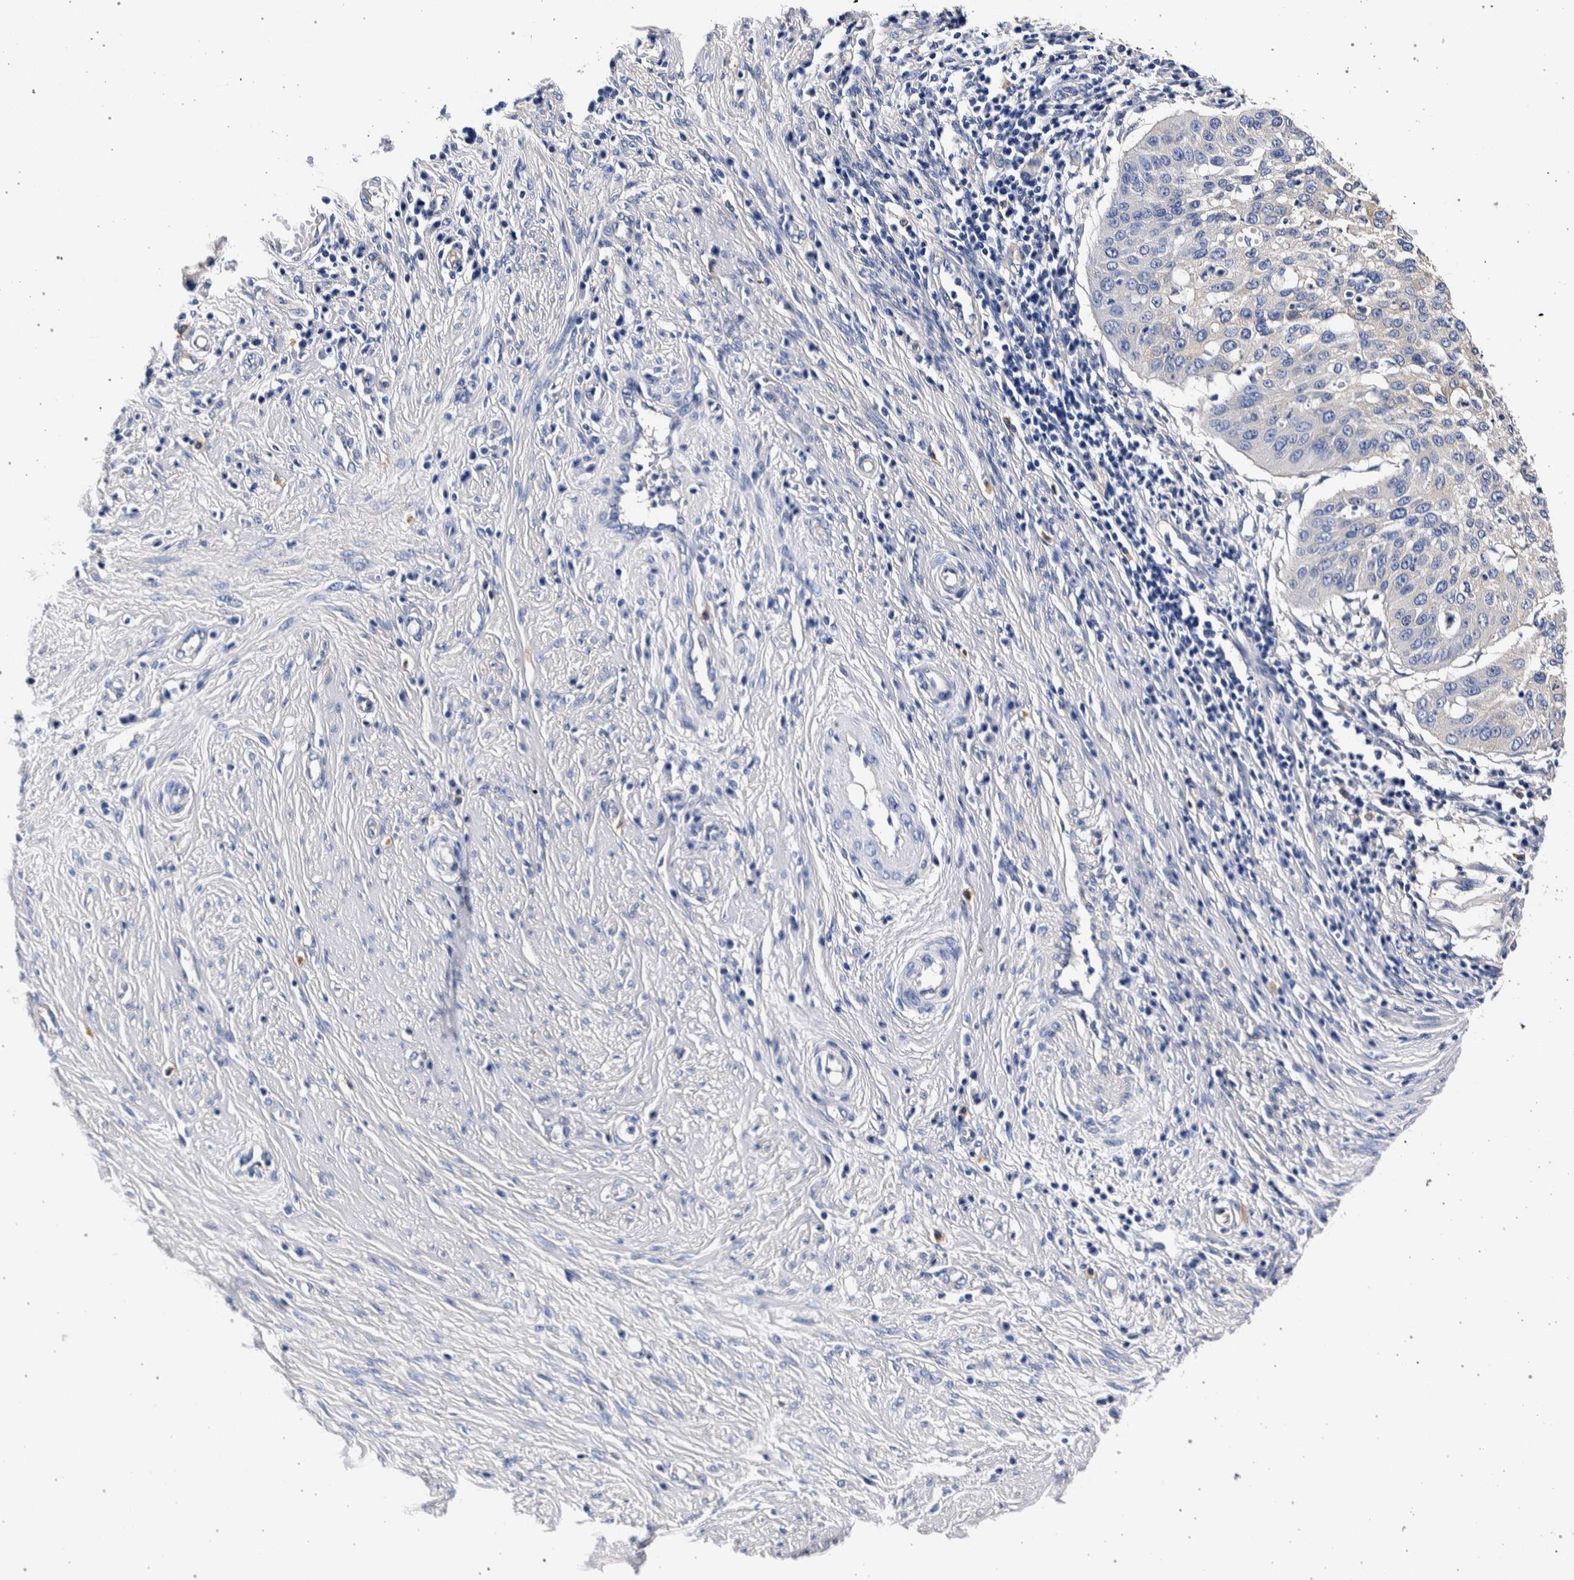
{"staining": {"intensity": "negative", "quantity": "none", "location": "none"}, "tissue": "cervical cancer", "cell_type": "Tumor cells", "image_type": "cancer", "snomed": [{"axis": "morphology", "description": "Normal tissue, NOS"}, {"axis": "morphology", "description": "Squamous cell carcinoma, NOS"}, {"axis": "topography", "description": "Cervix"}], "caption": "Tumor cells show no significant protein positivity in cervical squamous cell carcinoma.", "gene": "NIBAN2", "patient": {"sex": "female", "age": 39}}